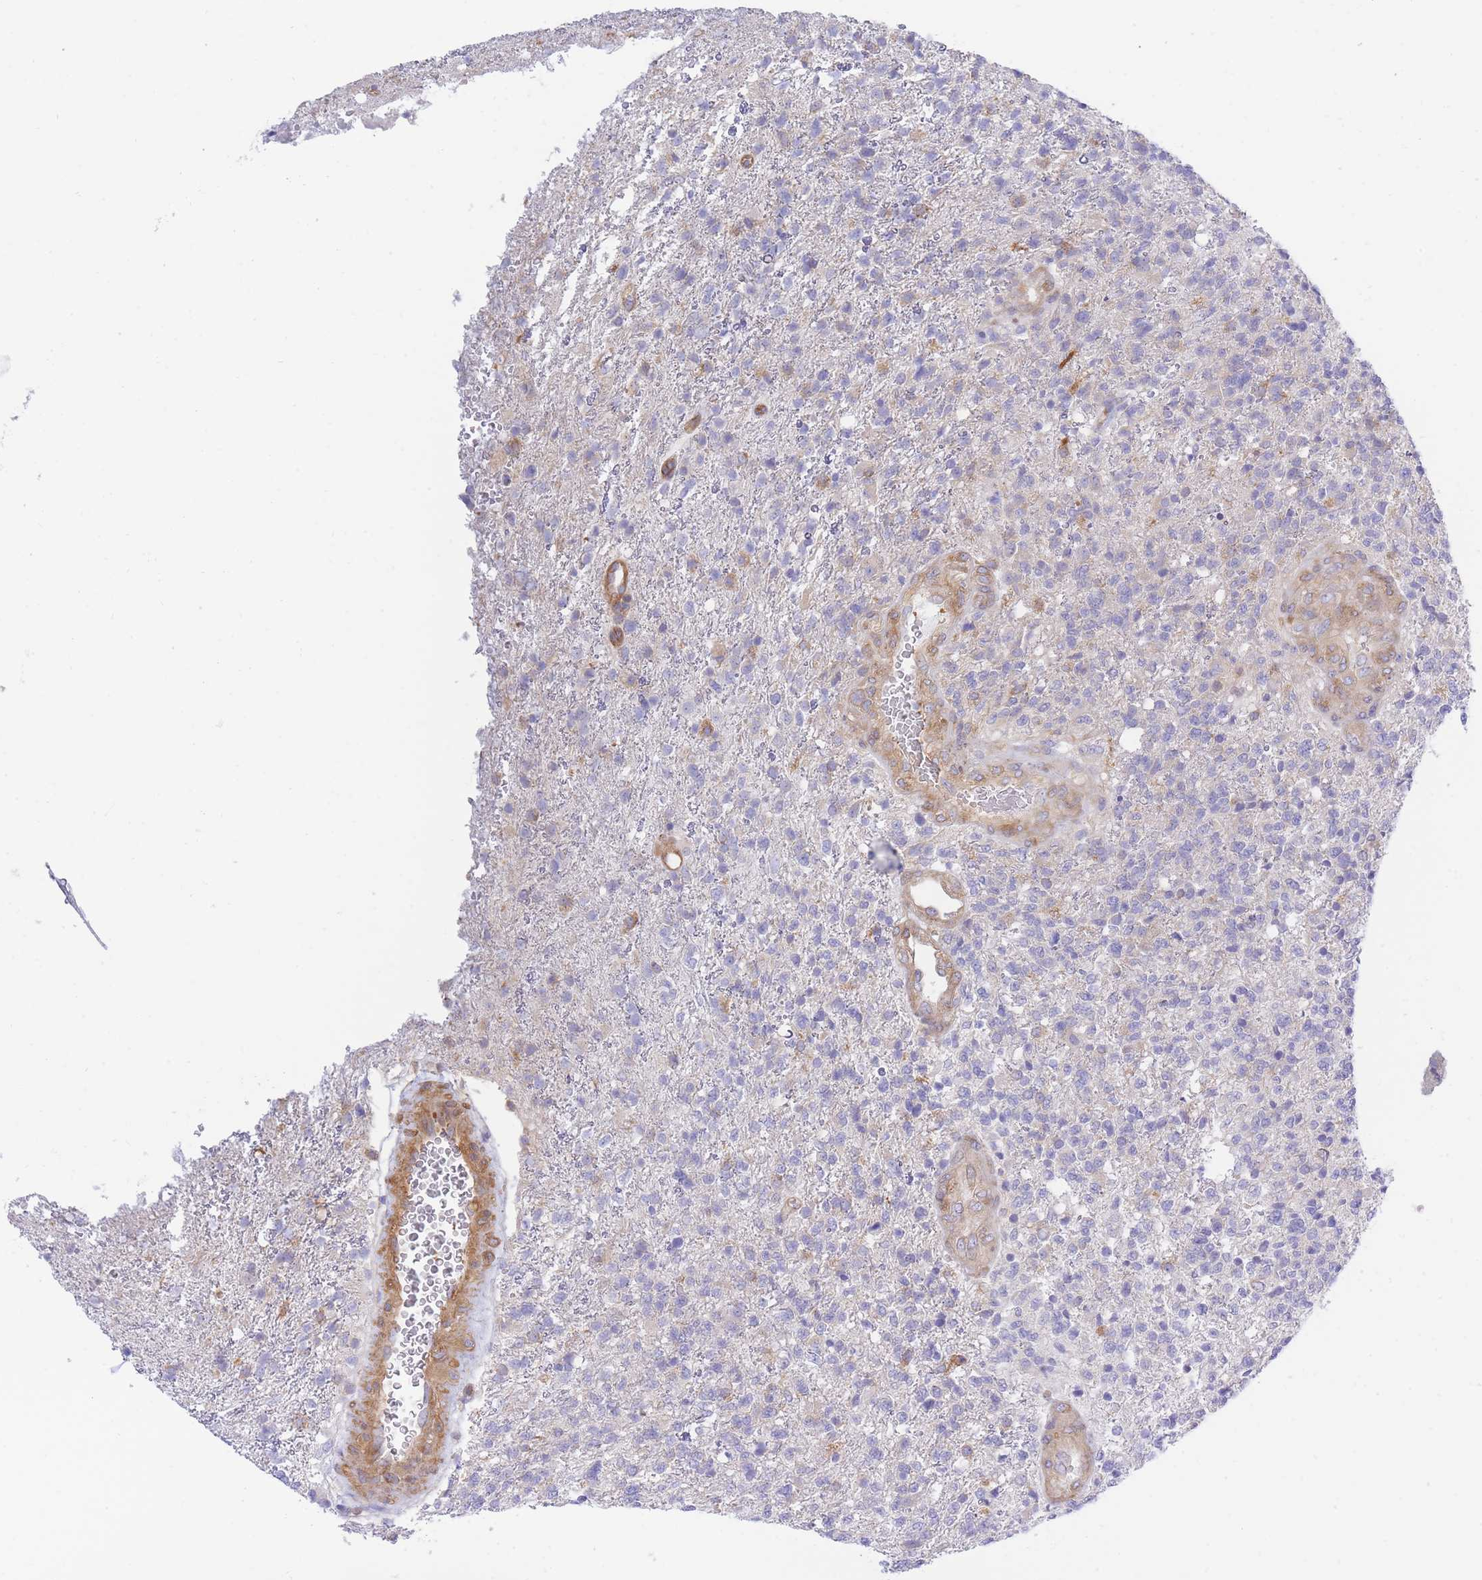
{"staining": {"intensity": "negative", "quantity": "none", "location": "none"}, "tissue": "glioma", "cell_type": "Tumor cells", "image_type": "cancer", "snomed": [{"axis": "morphology", "description": "Glioma, malignant, High grade"}, {"axis": "topography", "description": "Brain"}], "caption": "Tumor cells are negative for protein expression in human glioma. (DAB immunohistochemistry (IHC), high magnification).", "gene": "REM1", "patient": {"sex": "male", "age": 56}}